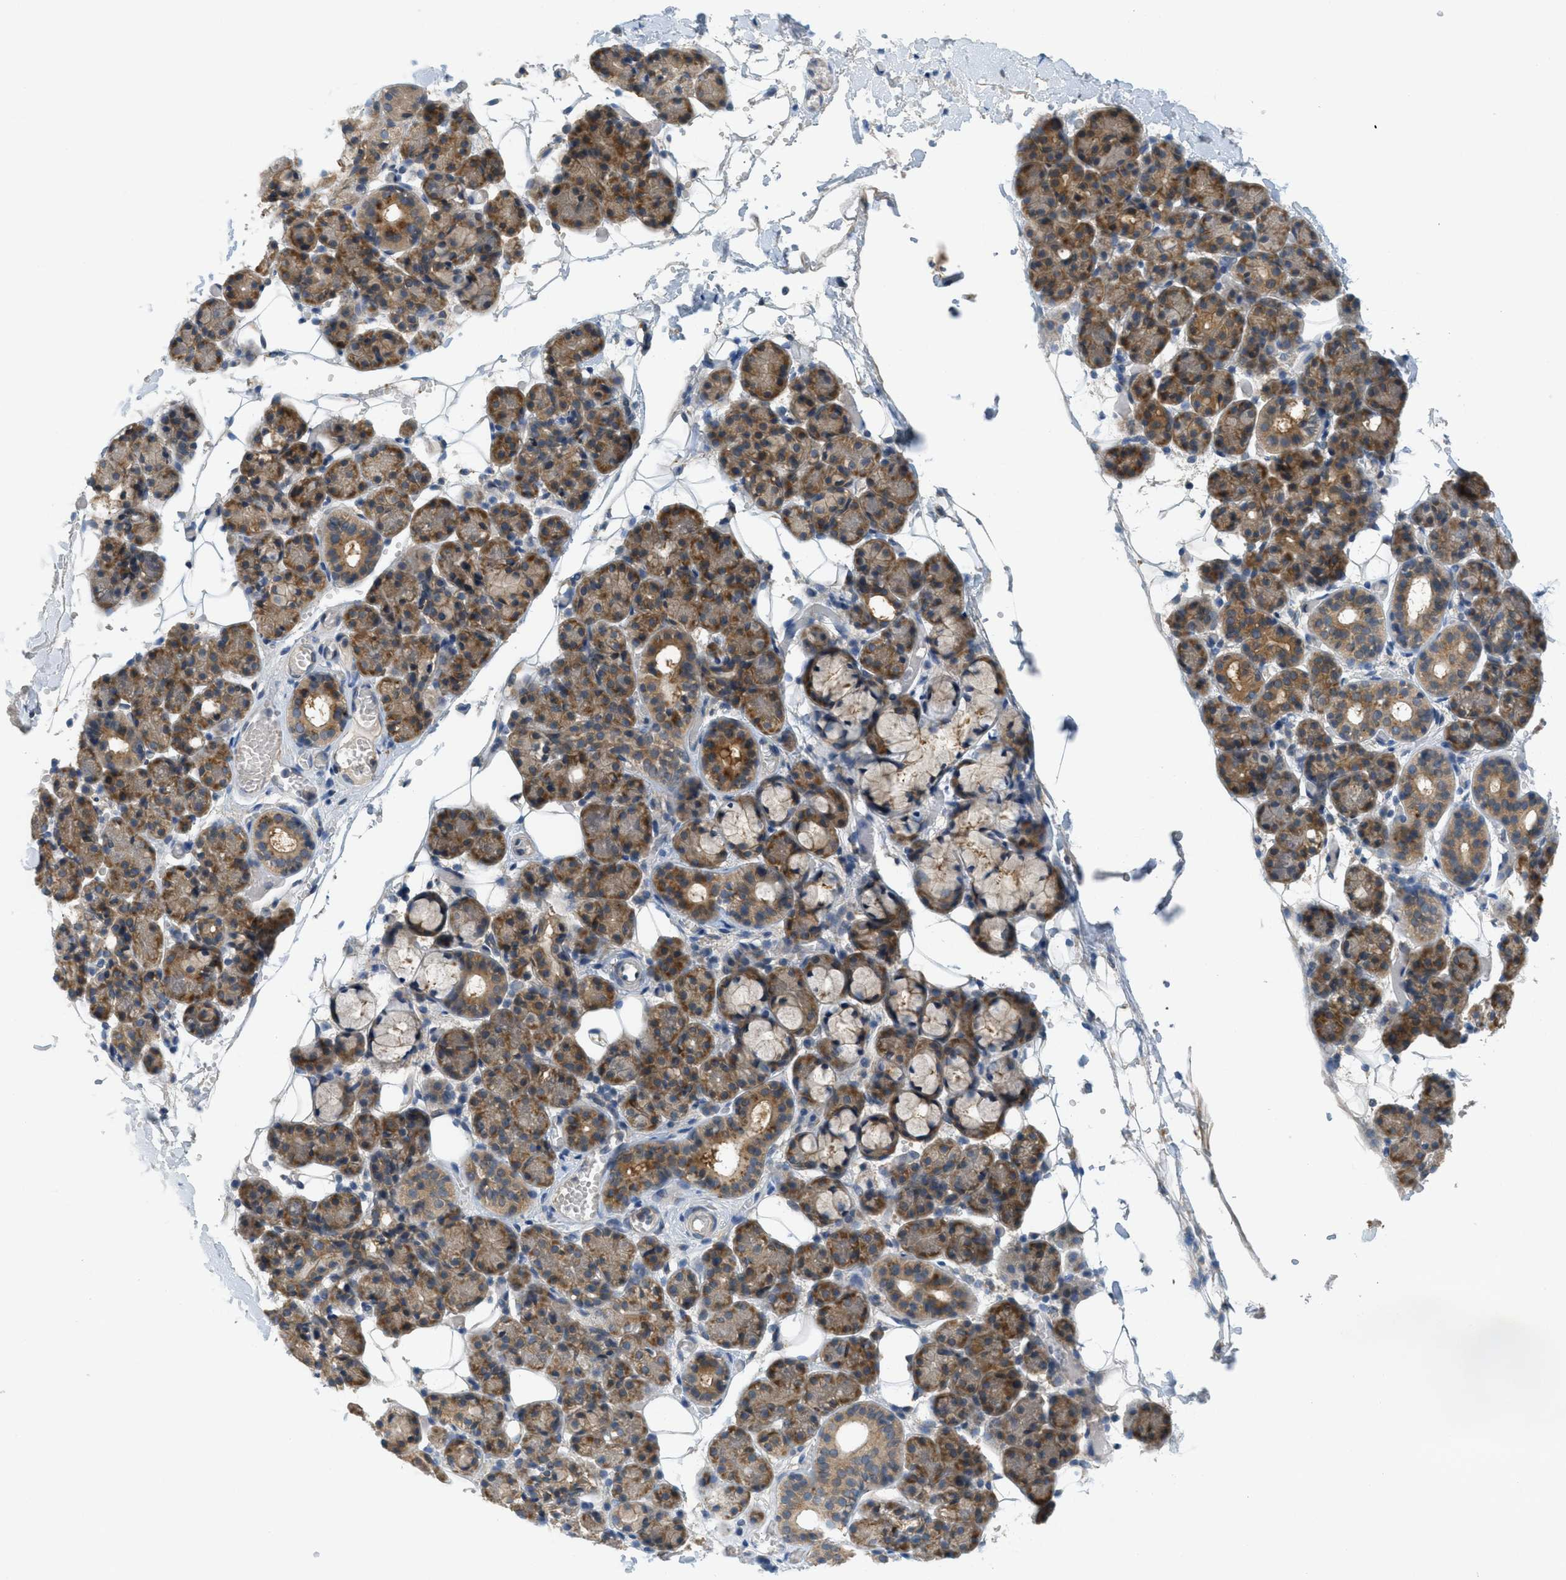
{"staining": {"intensity": "moderate", "quantity": ">75%", "location": "cytoplasmic/membranous"}, "tissue": "salivary gland", "cell_type": "Glandular cells", "image_type": "normal", "snomed": [{"axis": "morphology", "description": "Normal tissue, NOS"}, {"axis": "topography", "description": "Salivary gland"}], "caption": "Protein expression analysis of unremarkable salivary gland shows moderate cytoplasmic/membranous expression in about >75% of glandular cells.", "gene": "SIGMAR1", "patient": {"sex": "male", "age": 63}}